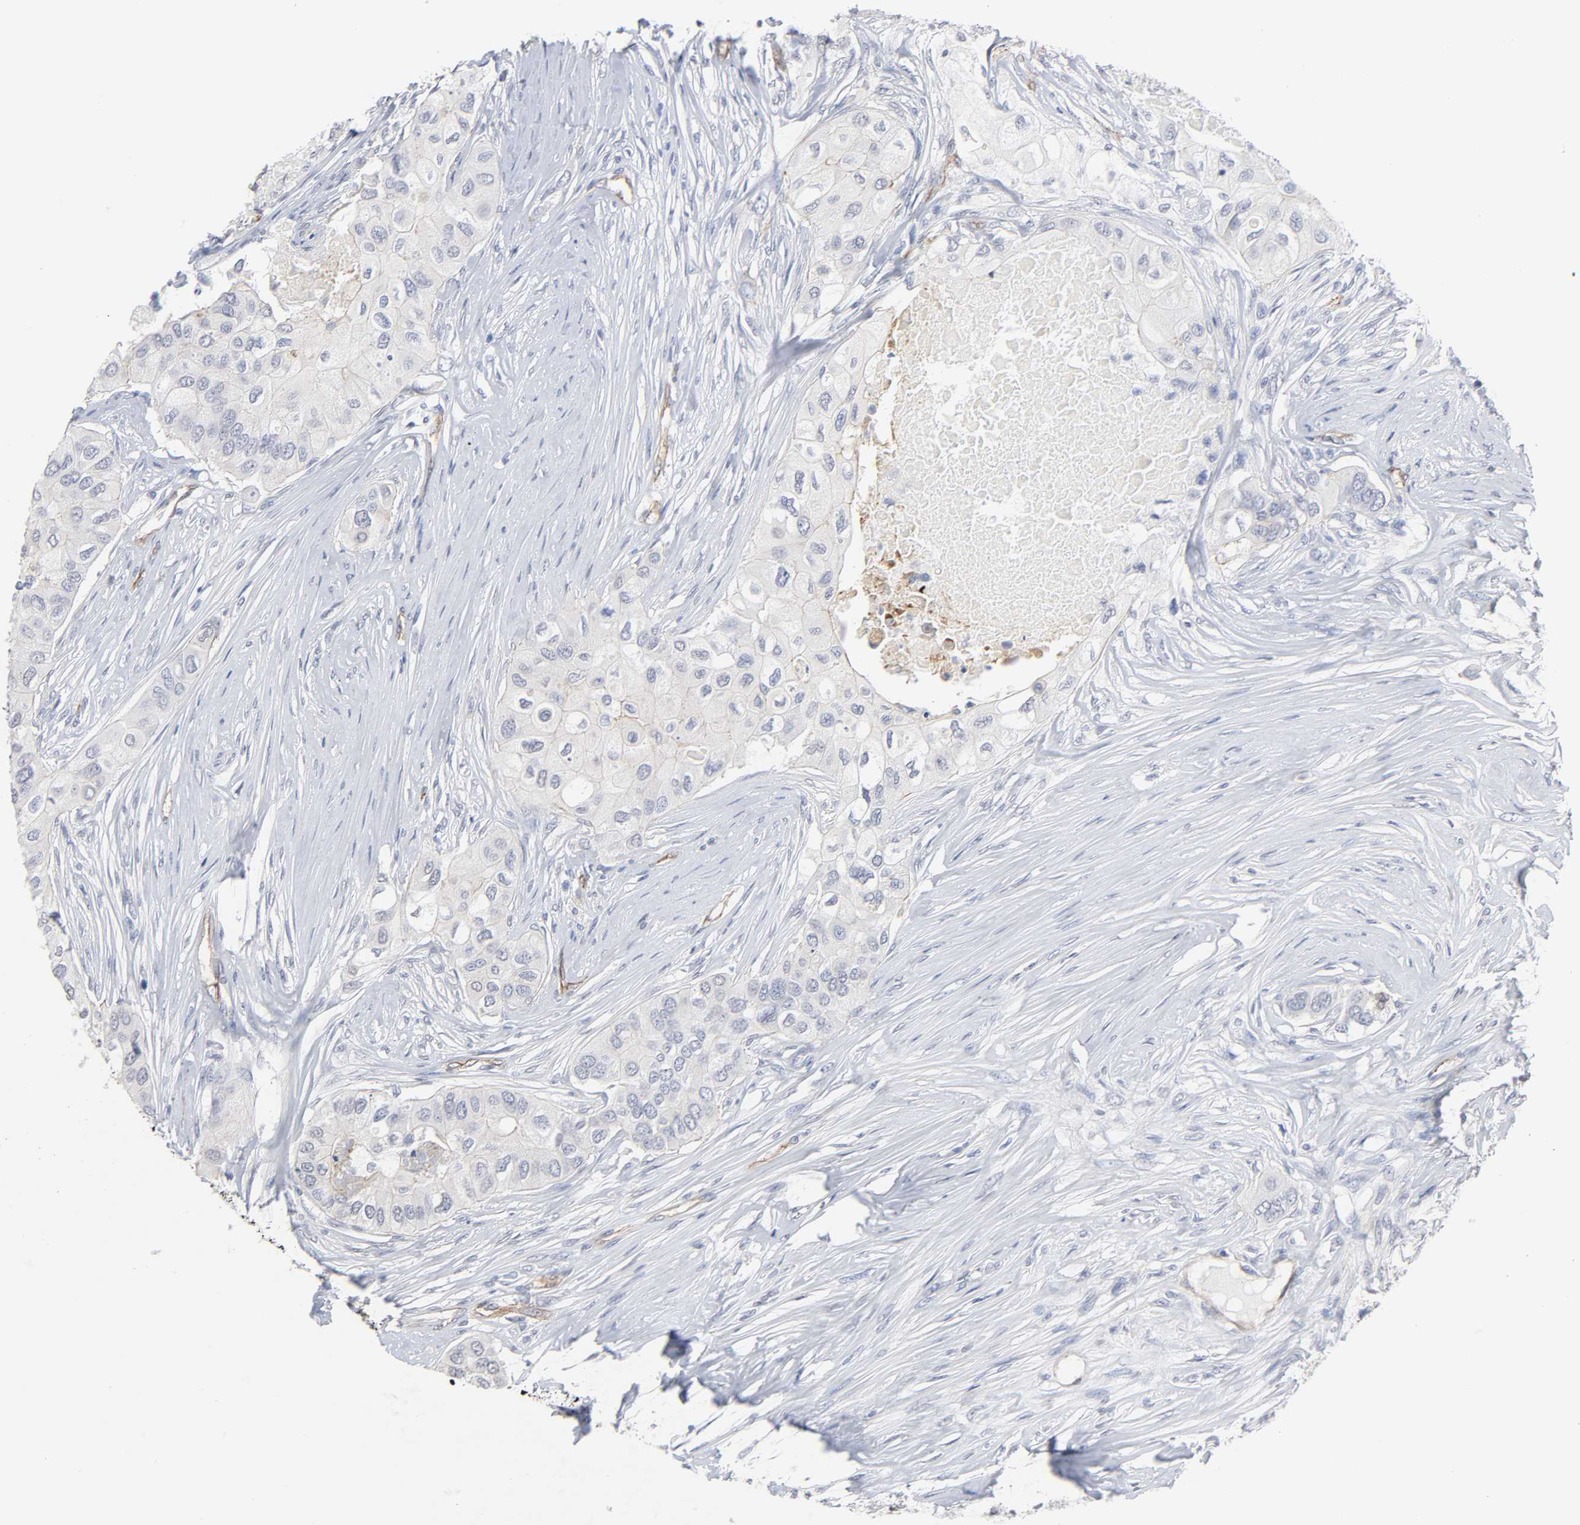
{"staining": {"intensity": "negative", "quantity": "none", "location": "none"}, "tissue": "breast cancer", "cell_type": "Tumor cells", "image_type": "cancer", "snomed": [{"axis": "morphology", "description": "Normal tissue, NOS"}, {"axis": "morphology", "description": "Duct carcinoma"}, {"axis": "topography", "description": "Breast"}], "caption": "Tumor cells show no significant protein expression in breast infiltrating ductal carcinoma.", "gene": "SPTAN1", "patient": {"sex": "female", "age": 49}}